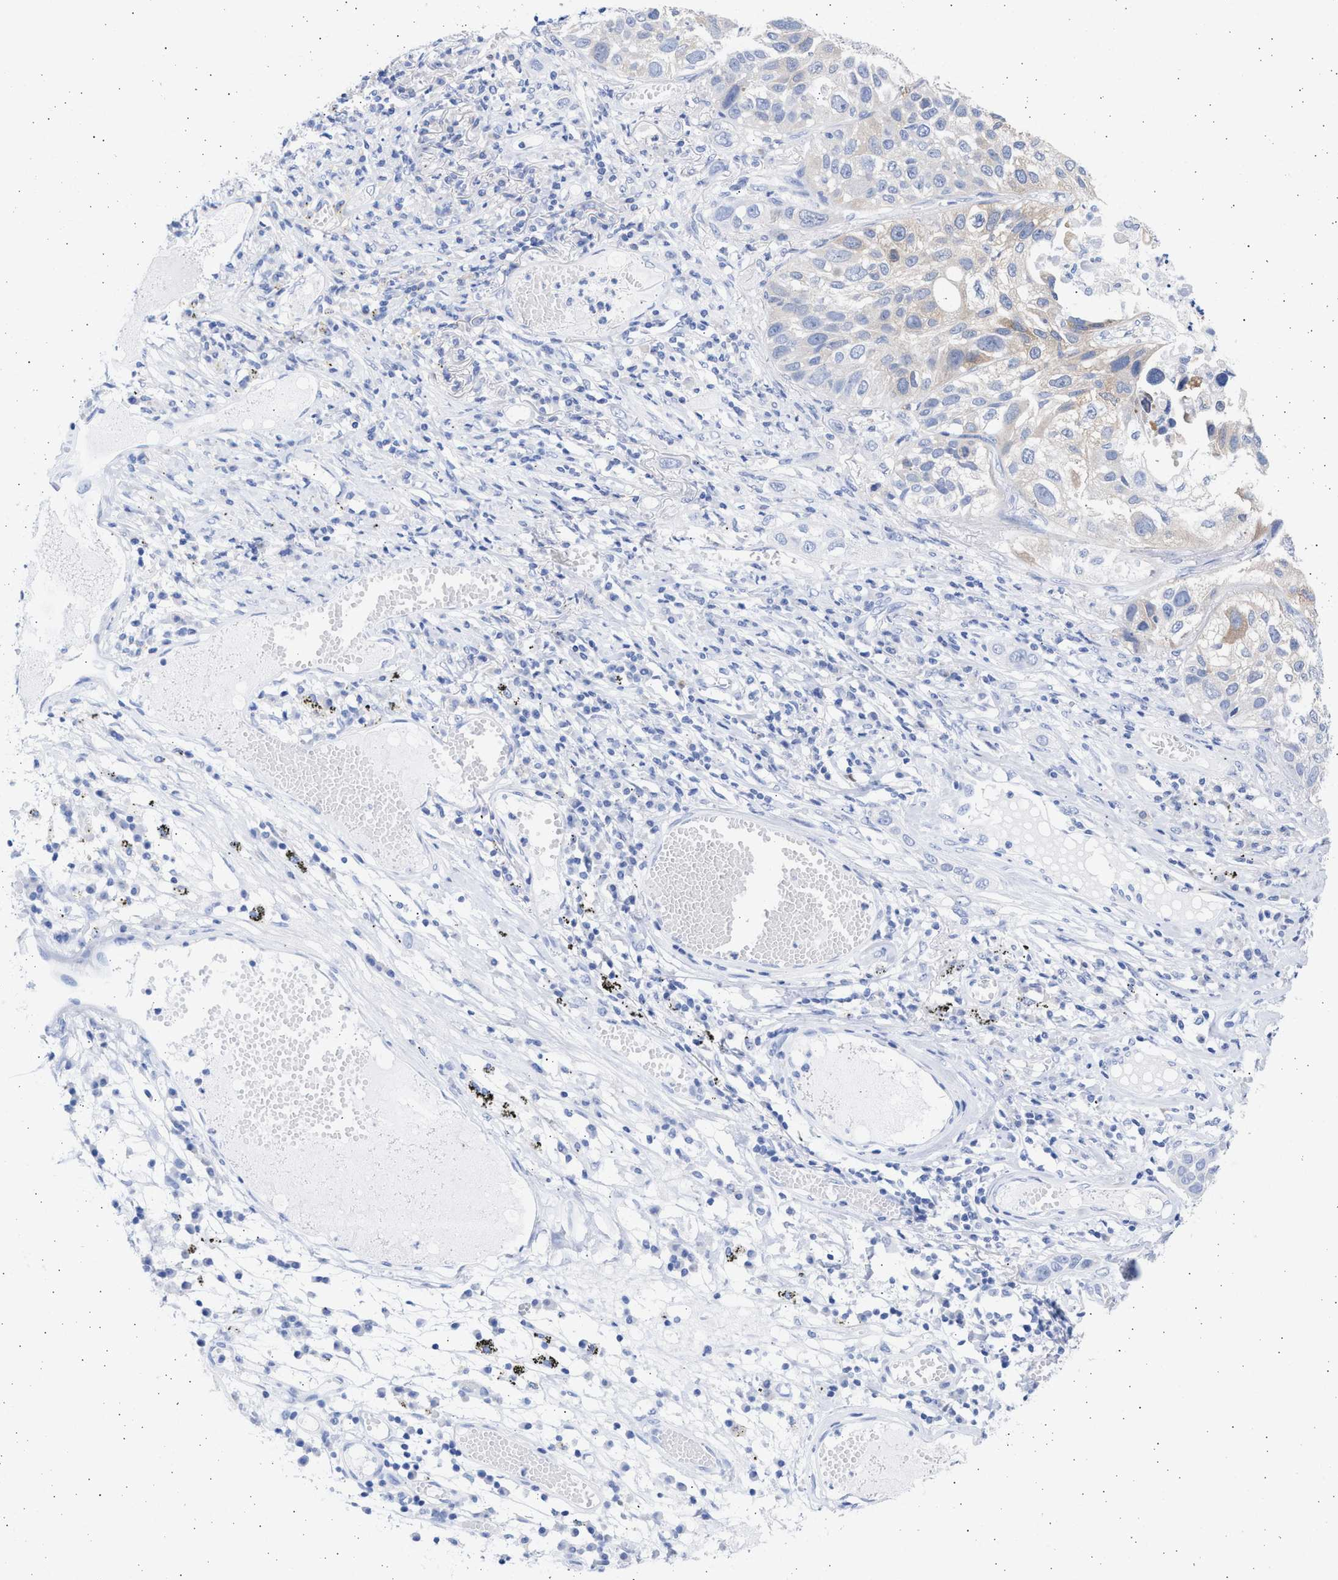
{"staining": {"intensity": "weak", "quantity": "<25%", "location": "cytoplasmic/membranous"}, "tissue": "lung cancer", "cell_type": "Tumor cells", "image_type": "cancer", "snomed": [{"axis": "morphology", "description": "Squamous cell carcinoma, NOS"}, {"axis": "topography", "description": "Lung"}], "caption": "Image shows no significant protein positivity in tumor cells of lung cancer (squamous cell carcinoma). Brightfield microscopy of IHC stained with DAB (brown) and hematoxylin (blue), captured at high magnification.", "gene": "ALDOC", "patient": {"sex": "male", "age": 71}}